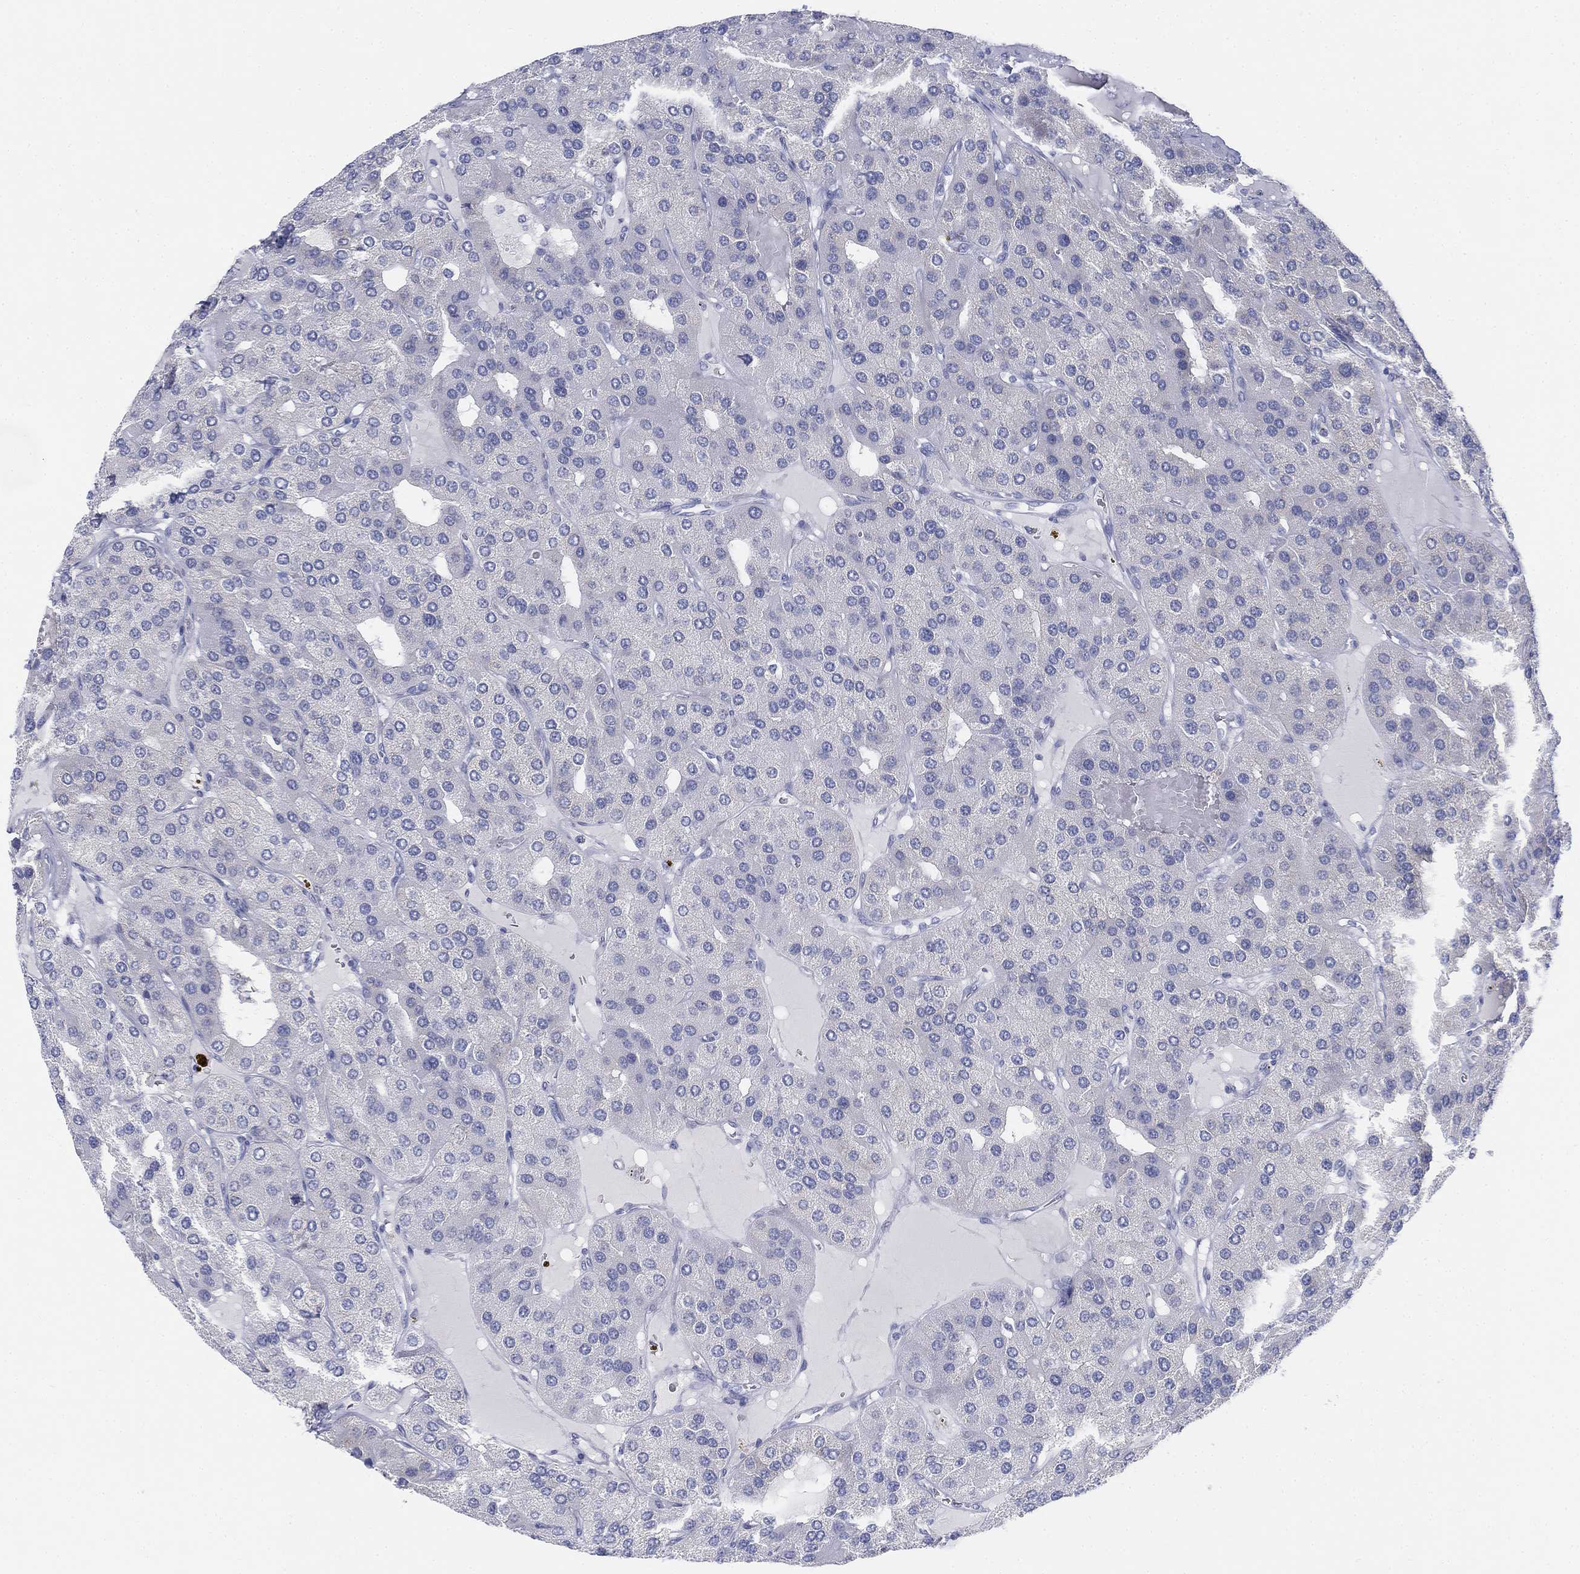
{"staining": {"intensity": "negative", "quantity": "none", "location": "none"}, "tissue": "parathyroid gland", "cell_type": "Glandular cells", "image_type": "normal", "snomed": [{"axis": "morphology", "description": "Normal tissue, NOS"}, {"axis": "morphology", "description": "Adenoma, NOS"}, {"axis": "topography", "description": "Parathyroid gland"}], "caption": "Glandular cells are negative for protein expression in normal human parathyroid gland. Nuclei are stained in blue.", "gene": "GCNA", "patient": {"sex": "female", "age": 86}}